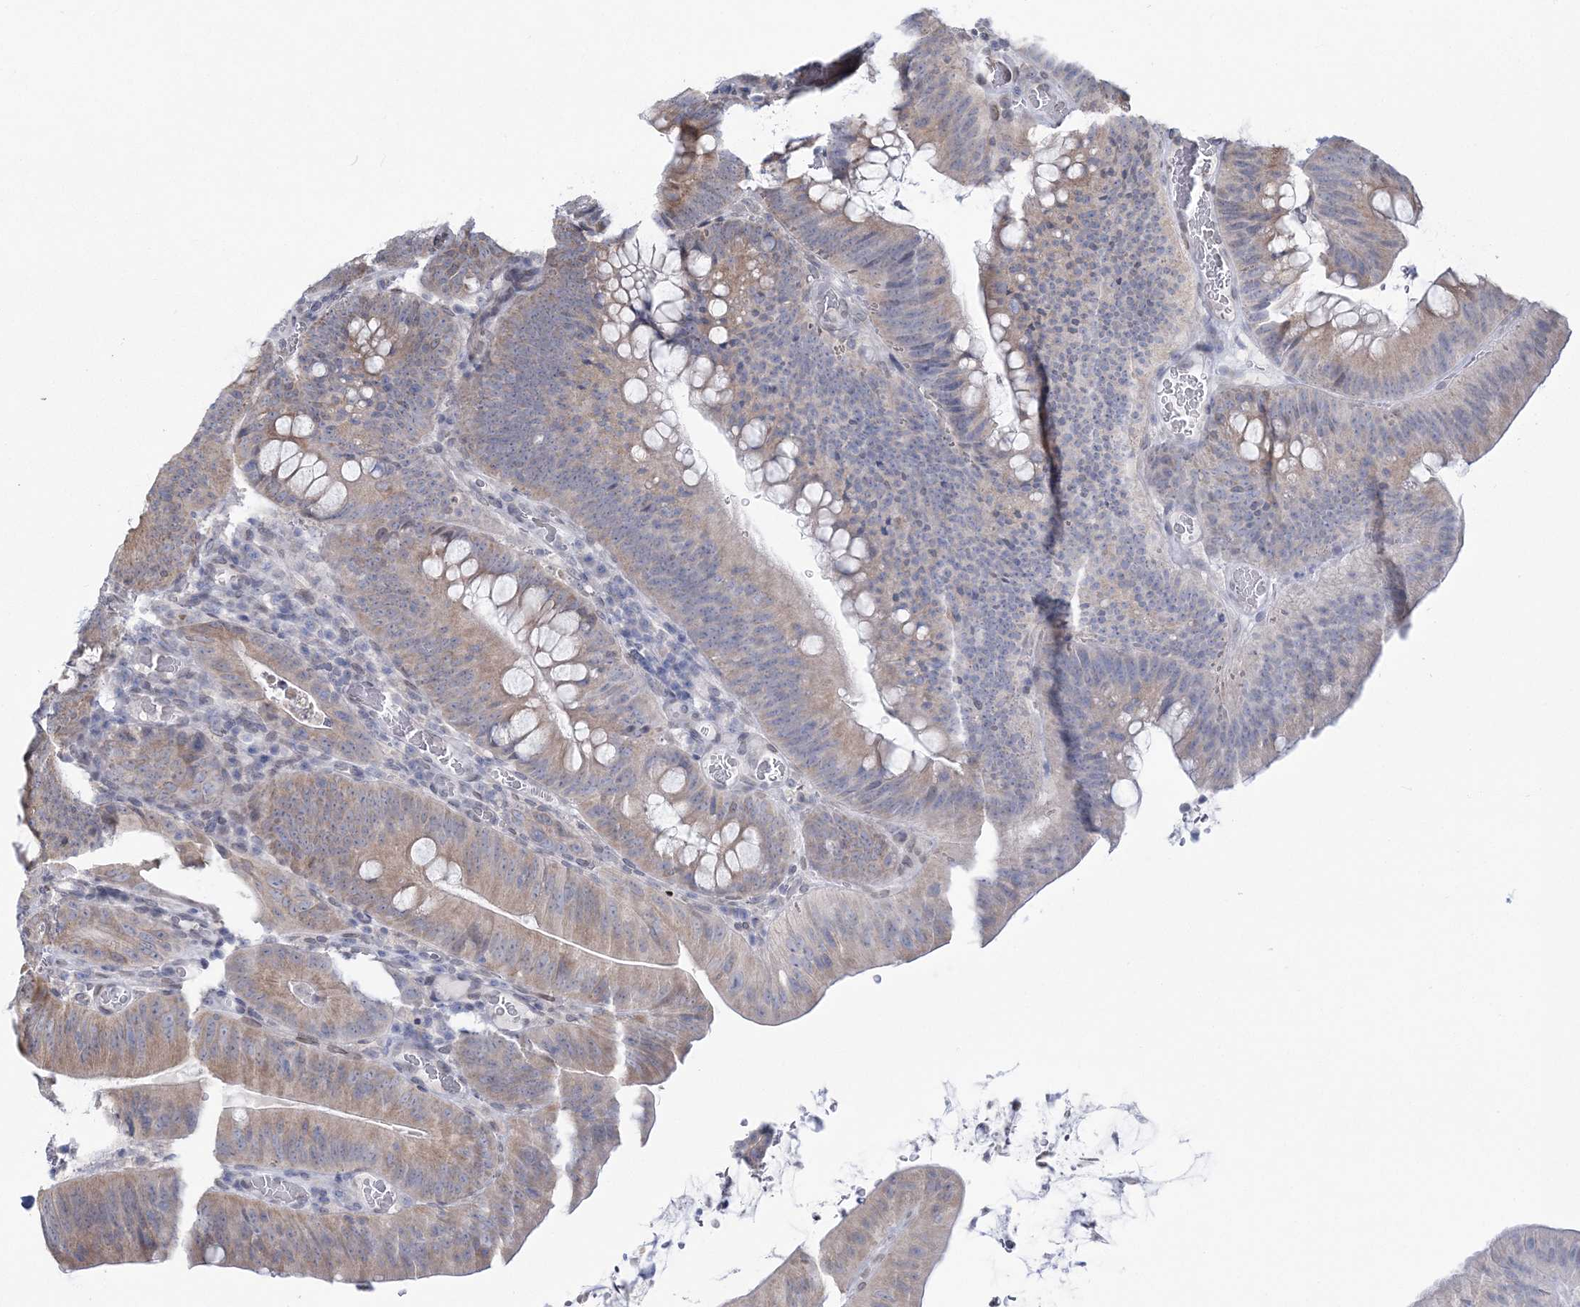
{"staining": {"intensity": "weak", "quantity": "25%-75%", "location": "cytoplasmic/membranous"}, "tissue": "colorectal cancer", "cell_type": "Tumor cells", "image_type": "cancer", "snomed": [{"axis": "morphology", "description": "Normal tissue, NOS"}, {"axis": "topography", "description": "Colon"}], "caption": "This is an image of IHC staining of colorectal cancer, which shows weak staining in the cytoplasmic/membranous of tumor cells.", "gene": "DNAJC27", "patient": {"sex": "female", "age": 82}}